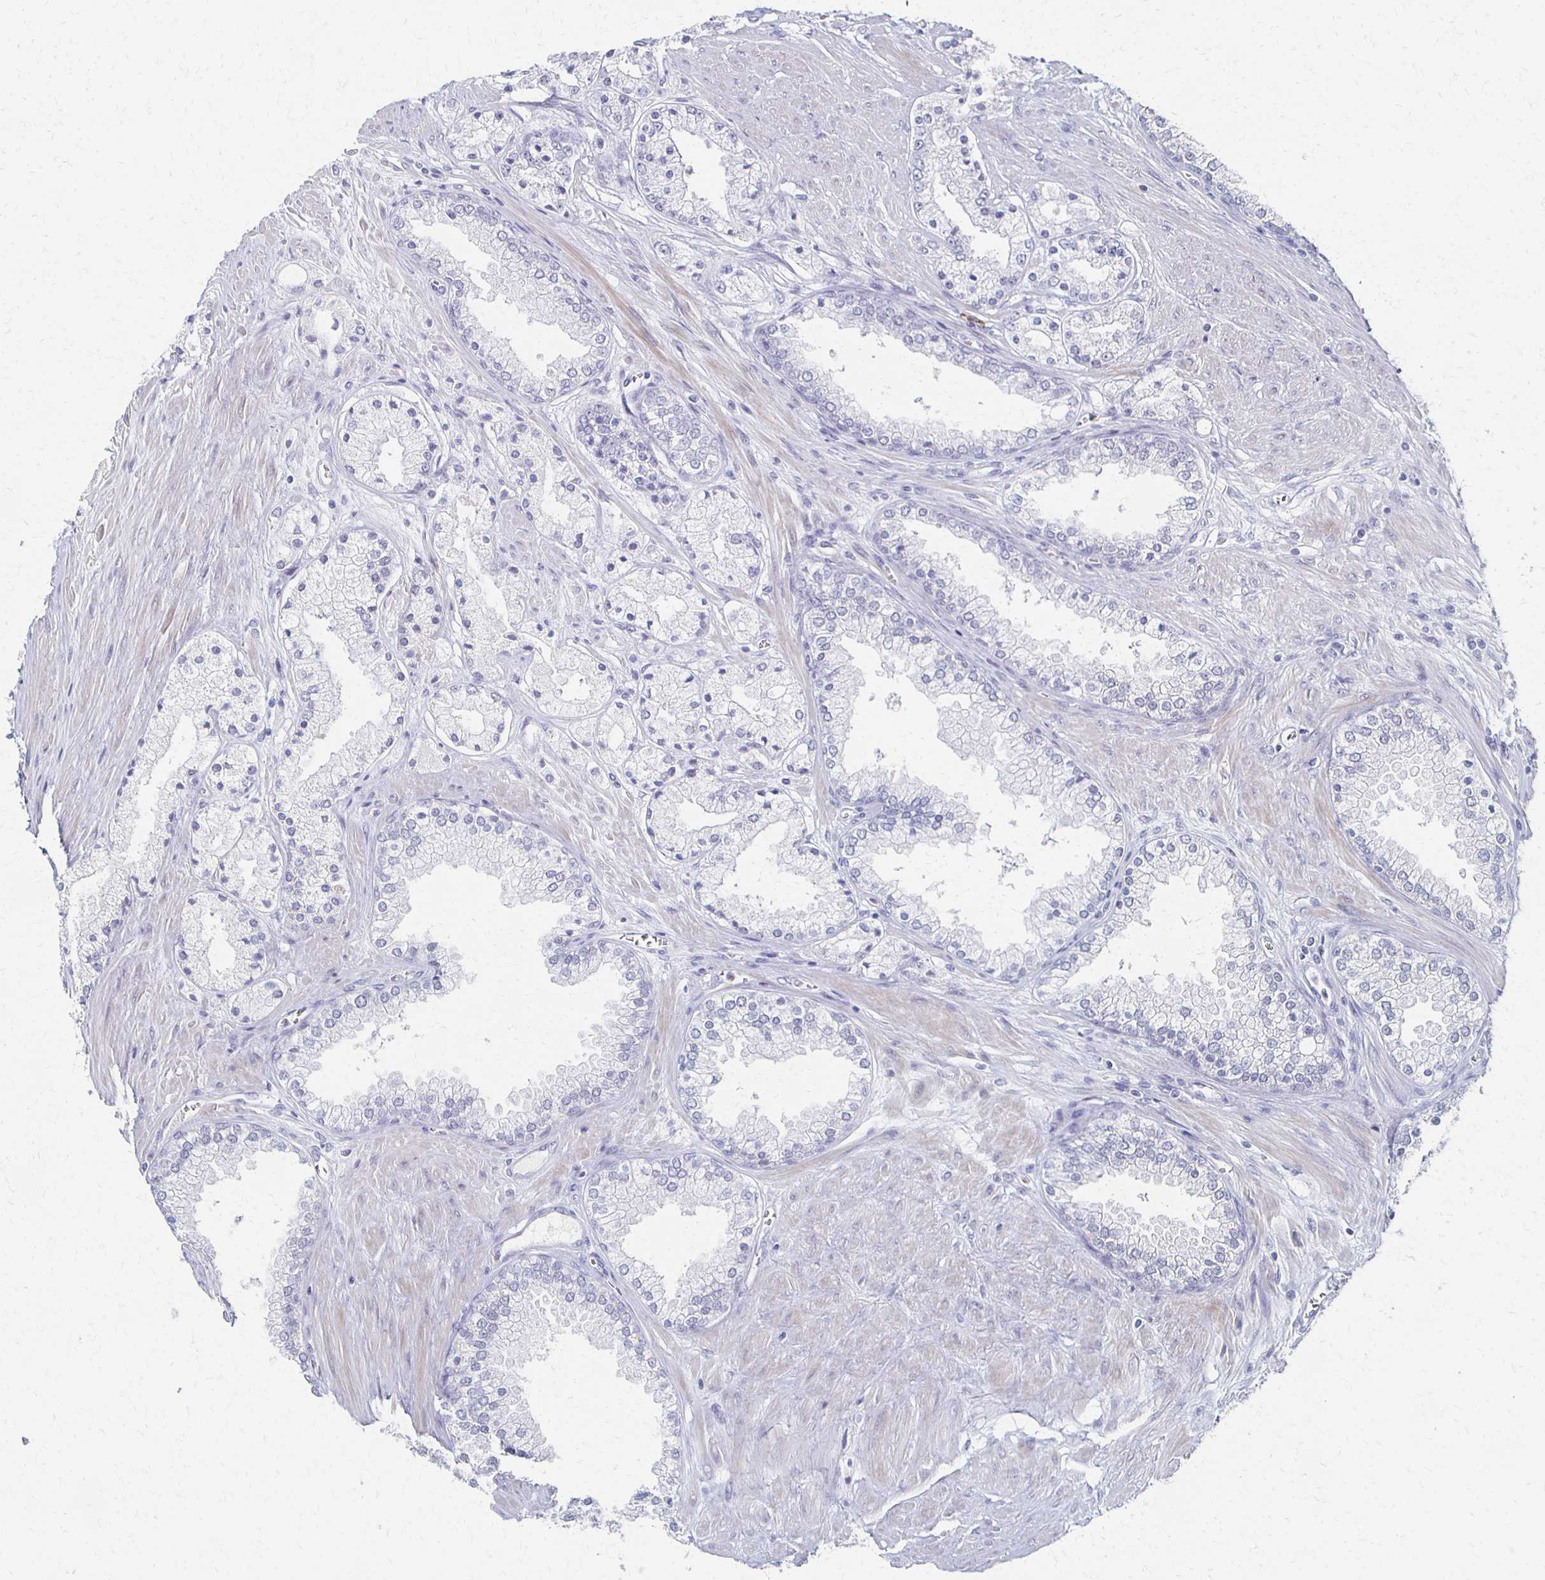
{"staining": {"intensity": "negative", "quantity": "none", "location": "none"}, "tissue": "prostate cancer", "cell_type": "Tumor cells", "image_type": "cancer", "snomed": [{"axis": "morphology", "description": "Adenocarcinoma, High grade"}, {"axis": "topography", "description": "Prostate"}], "caption": "DAB immunohistochemical staining of human high-grade adenocarcinoma (prostate) displays no significant positivity in tumor cells.", "gene": "CXCR2", "patient": {"sex": "male", "age": 66}}